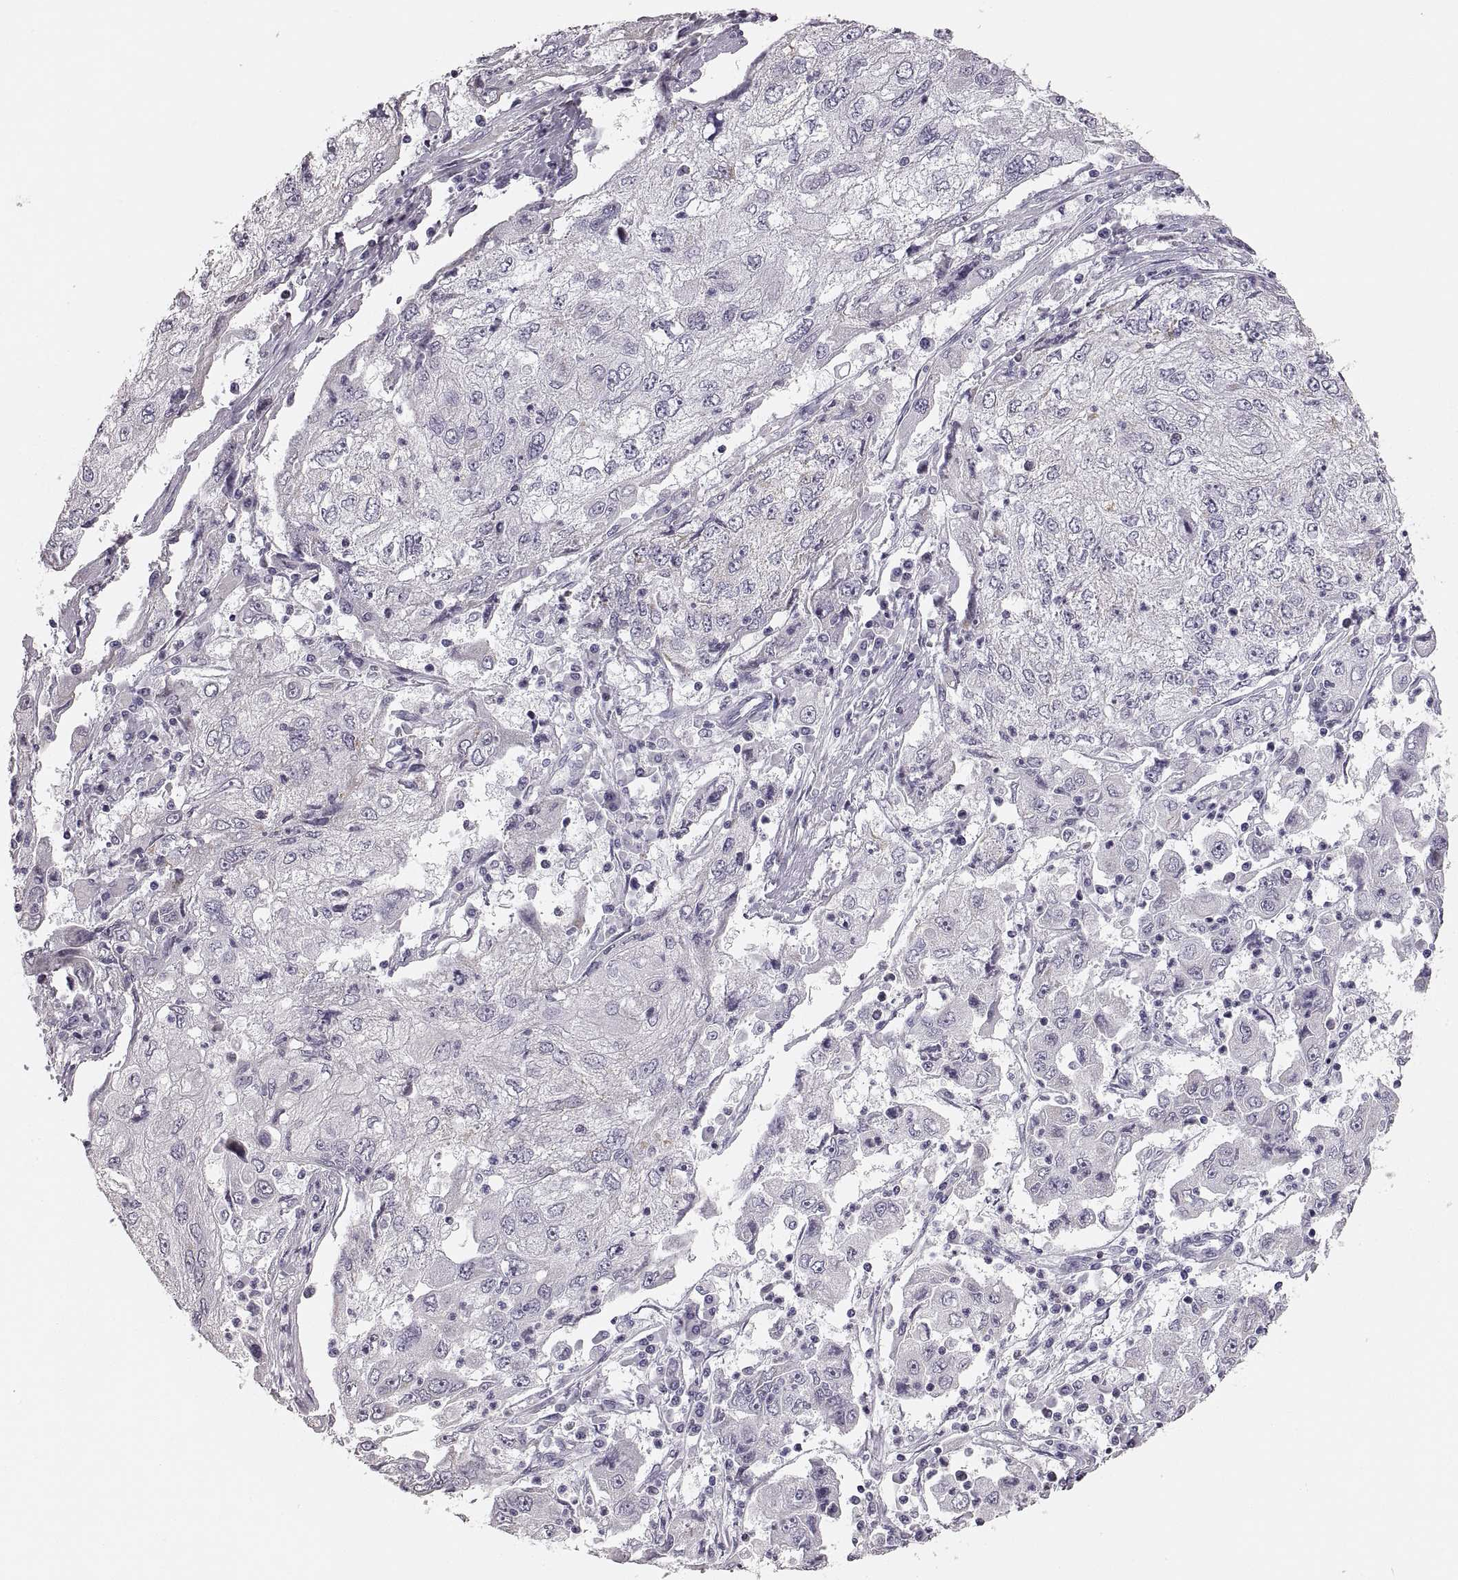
{"staining": {"intensity": "negative", "quantity": "none", "location": "none"}, "tissue": "cervical cancer", "cell_type": "Tumor cells", "image_type": "cancer", "snomed": [{"axis": "morphology", "description": "Squamous cell carcinoma, NOS"}, {"axis": "topography", "description": "Cervix"}], "caption": "There is no significant positivity in tumor cells of cervical squamous cell carcinoma.", "gene": "RDH13", "patient": {"sex": "female", "age": 36}}